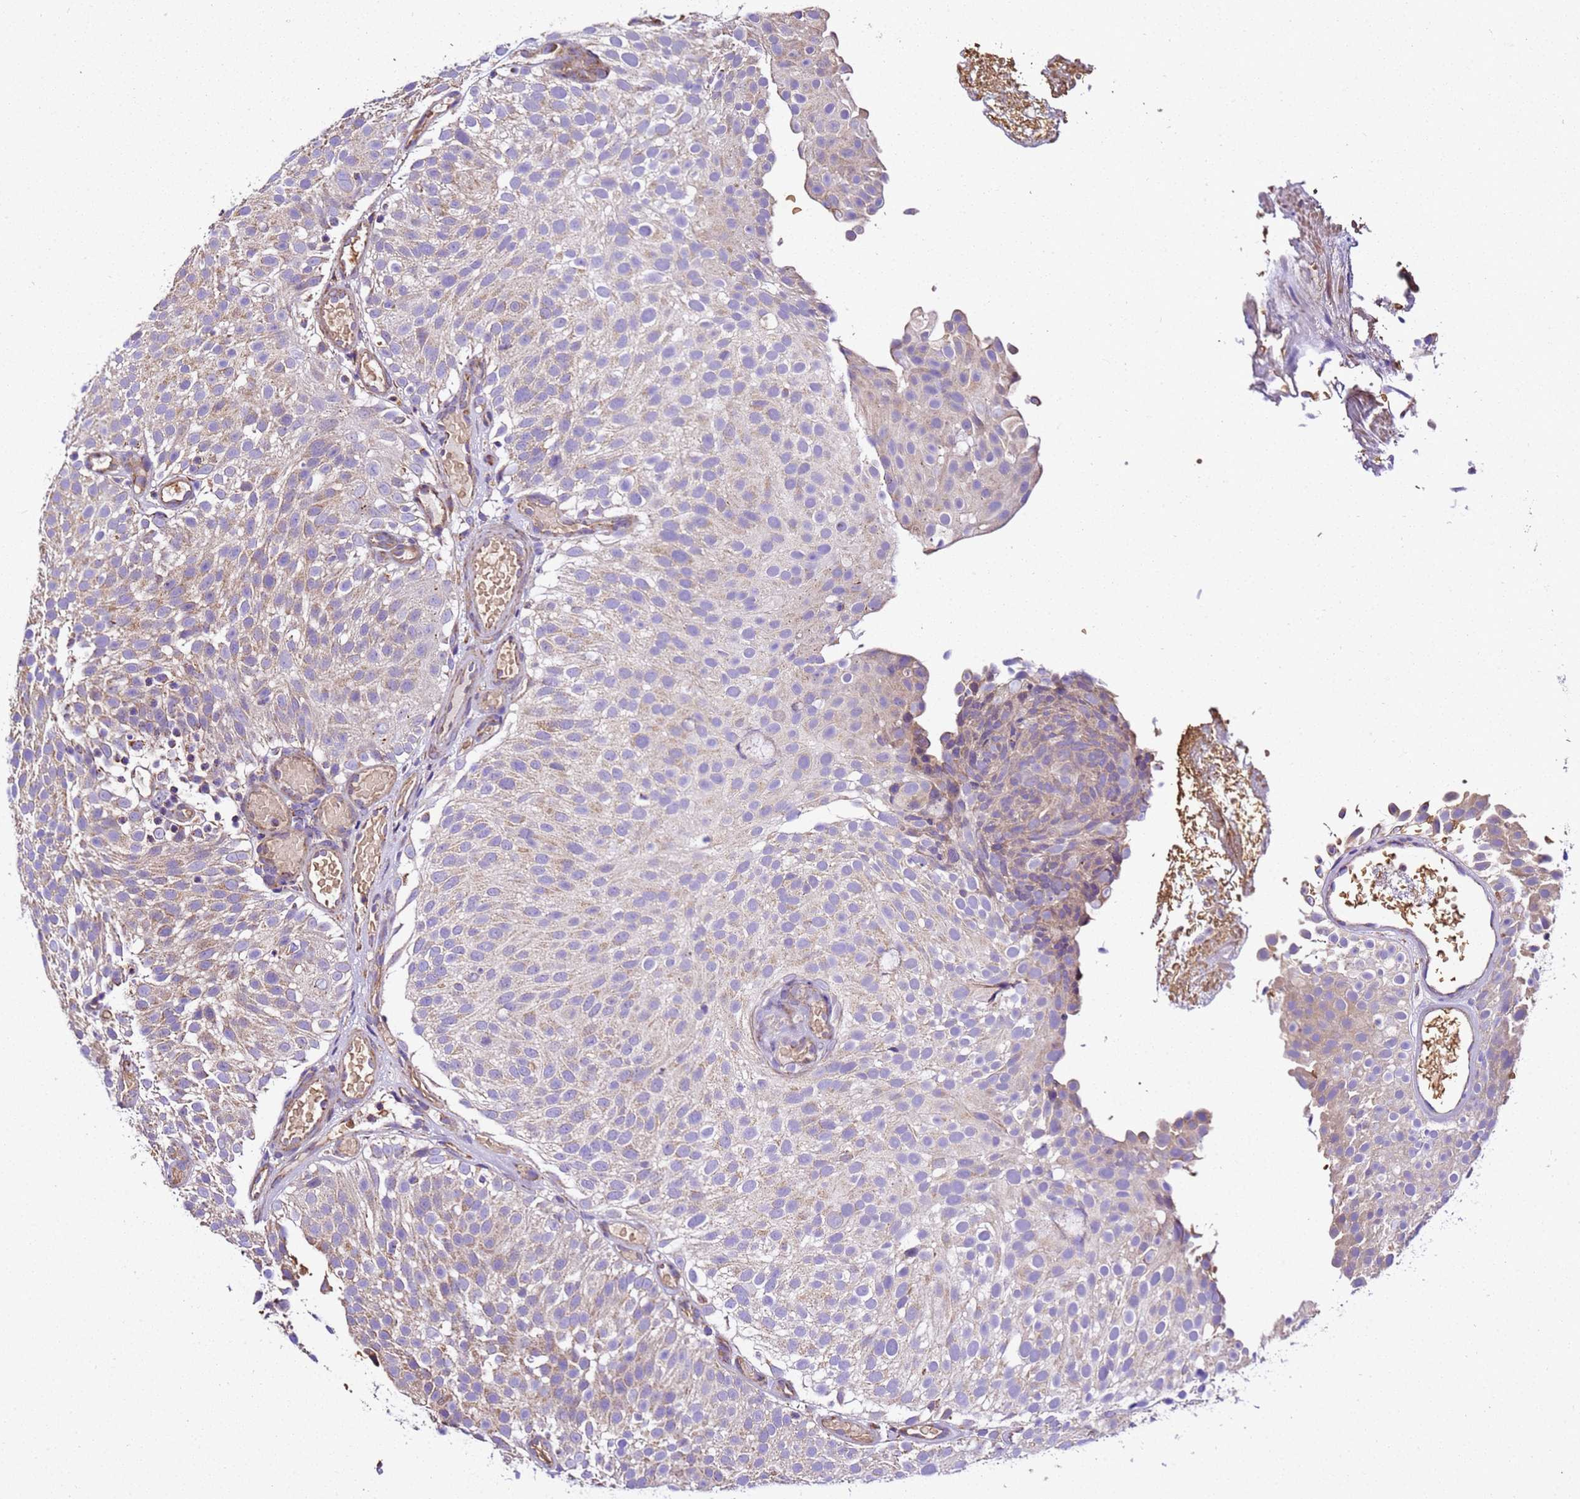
{"staining": {"intensity": "negative", "quantity": "none", "location": "none"}, "tissue": "urothelial cancer", "cell_type": "Tumor cells", "image_type": "cancer", "snomed": [{"axis": "morphology", "description": "Urothelial carcinoma, Low grade"}, {"axis": "topography", "description": "Urinary bladder"}], "caption": "Tumor cells are negative for brown protein staining in urothelial carcinoma (low-grade).", "gene": "LRRIQ1", "patient": {"sex": "male", "age": 78}}